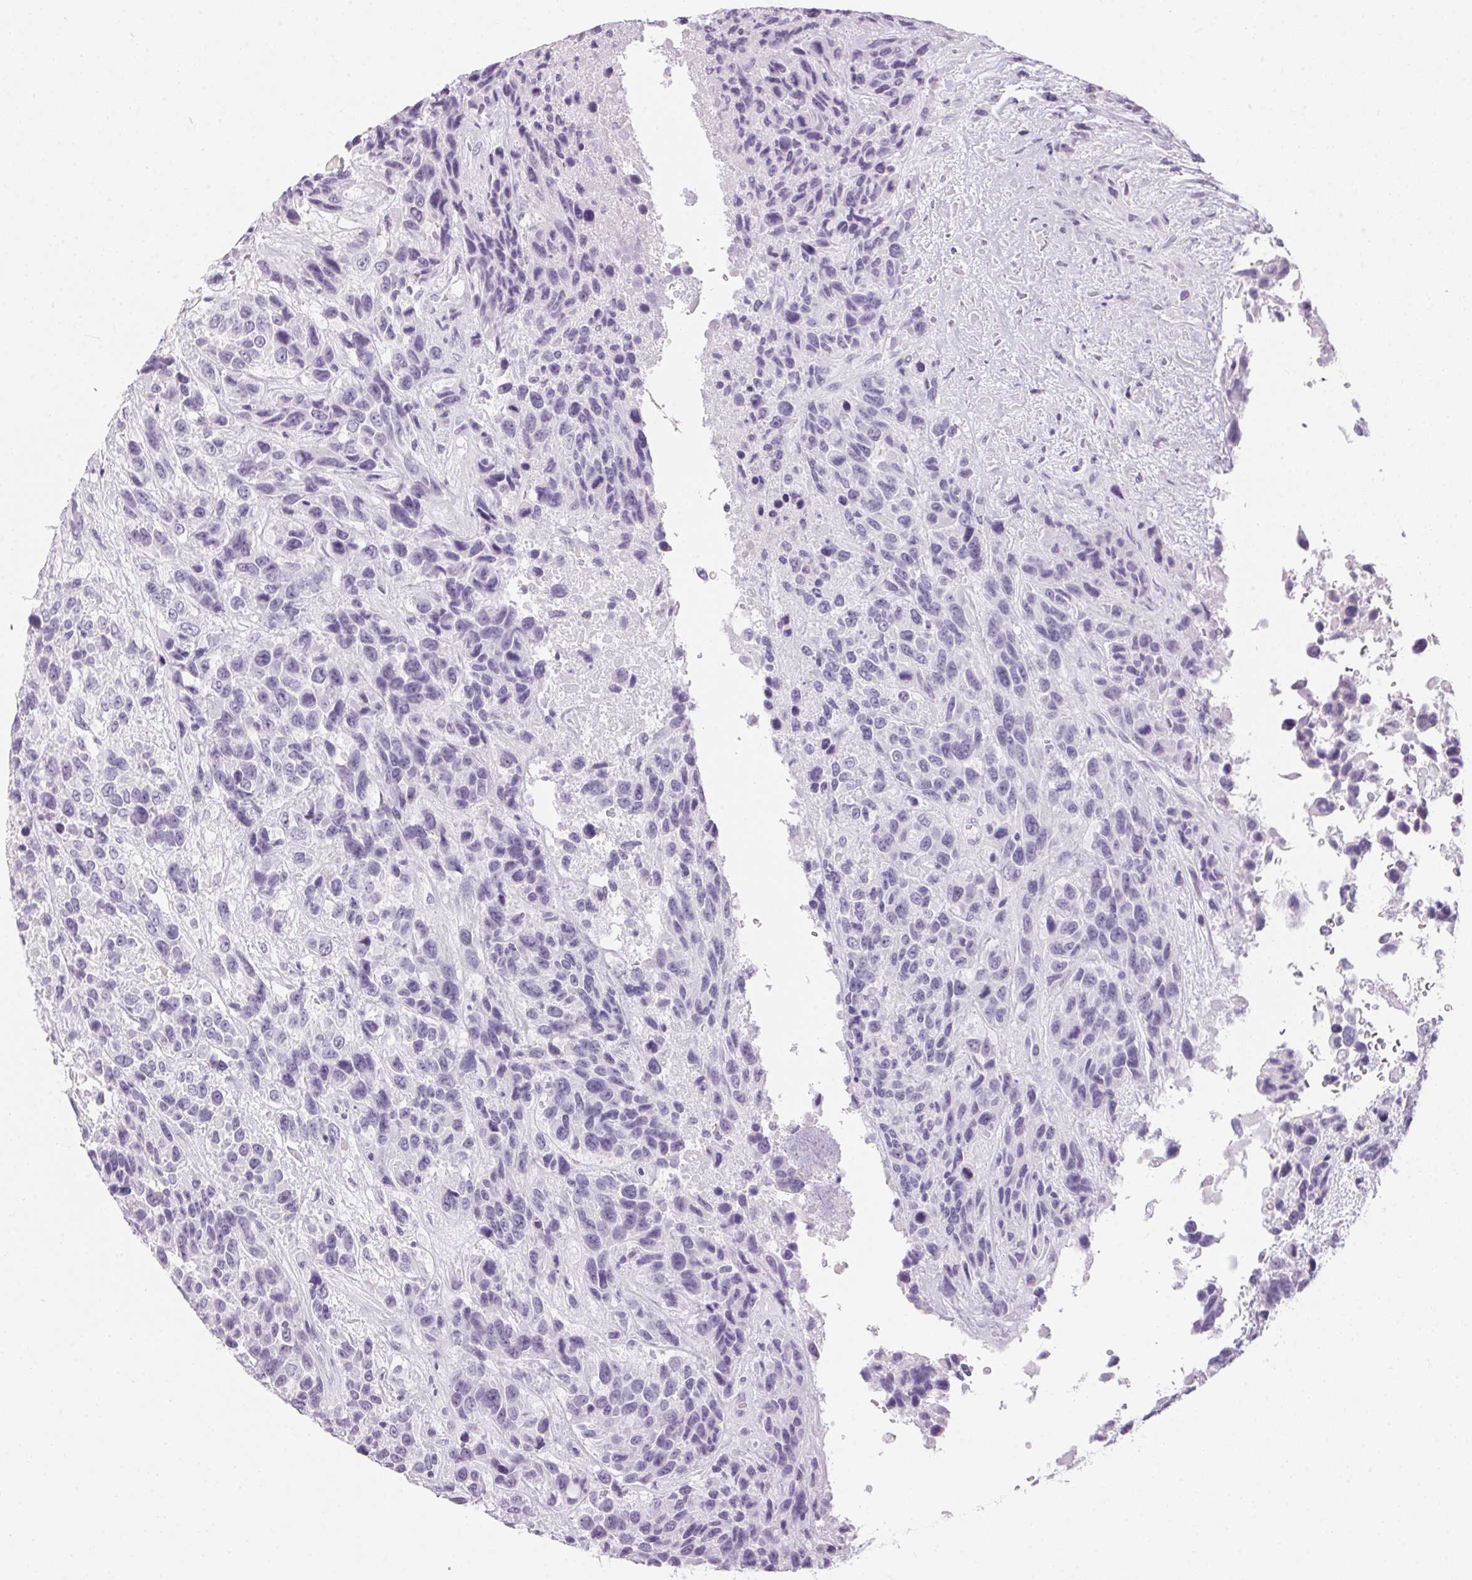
{"staining": {"intensity": "negative", "quantity": "none", "location": "none"}, "tissue": "urothelial cancer", "cell_type": "Tumor cells", "image_type": "cancer", "snomed": [{"axis": "morphology", "description": "Urothelial carcinoma, High grade"}, {"axis": "topography", "description": "Urinary bladder"}], "caption": "Urothelial carcinoma (high-grade) was stained to show a protein in brown. There is no significant expression in tumor cells.", "gene": "CADPS", "patient": {"sex": "female", "age": 70}}